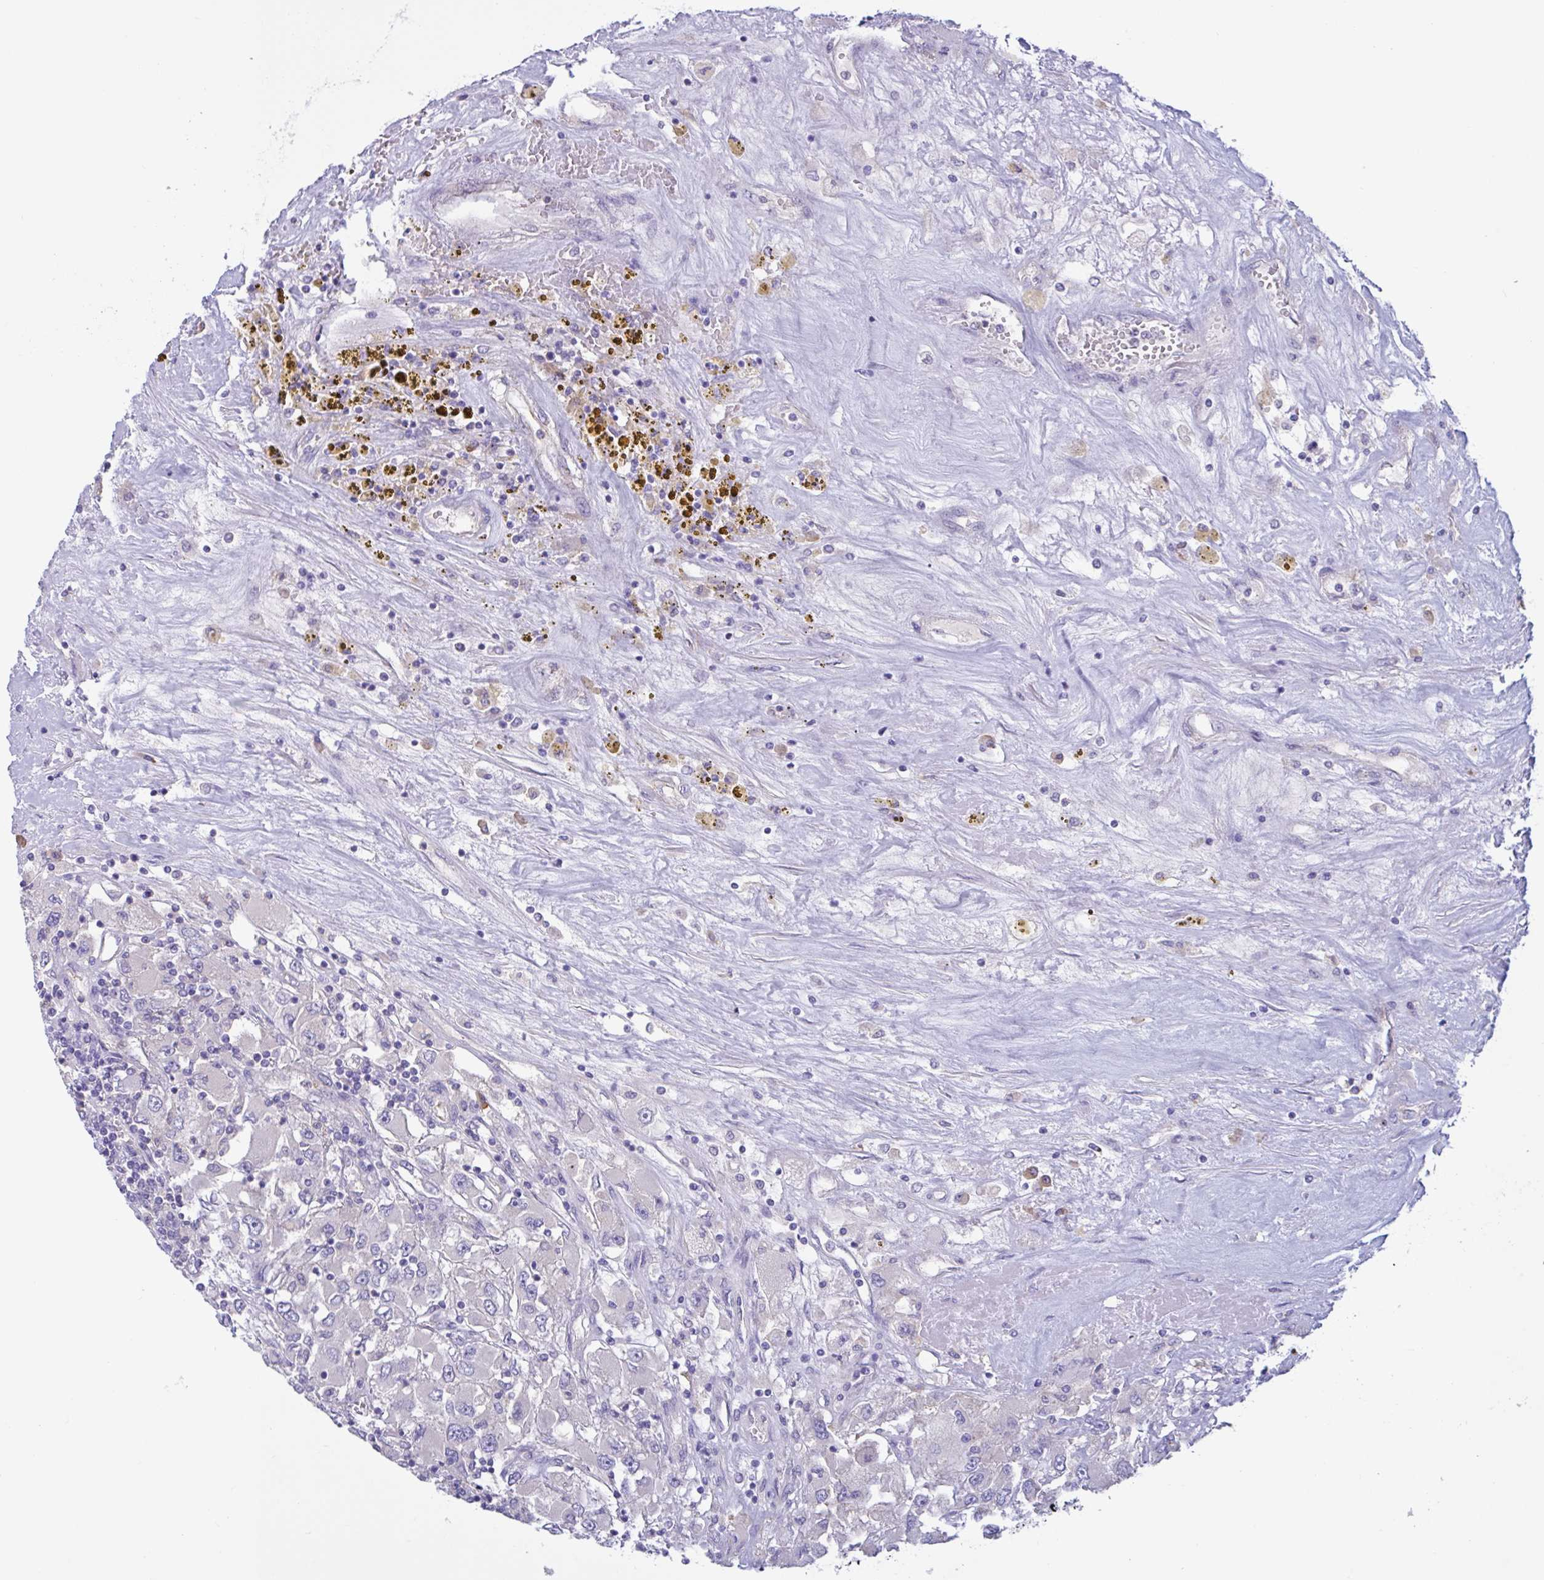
{"staining": {"intensity": "negative", "quantity": "none", "location": "none"}, "tissue": "renal cancer", "cell_type": "Tumor cells", "image_type": "cancer", "snomed": [{"axis": "morphology", "description": "Adenocarcinoma, NOS"}, {"axis": "topography", "description": "Kidney"}], "caption": "An IHC micrograph of renal cancer is shown. There is no staining in tumor cells of renal cancer. The staining is performed using DAB (3,3'-diaminobenzidine) brown chromogen with nuclei counter-stained in using hematoxylin.", "gene": "SLC66A1", "patient": {"sex": "female", "age": 52}}